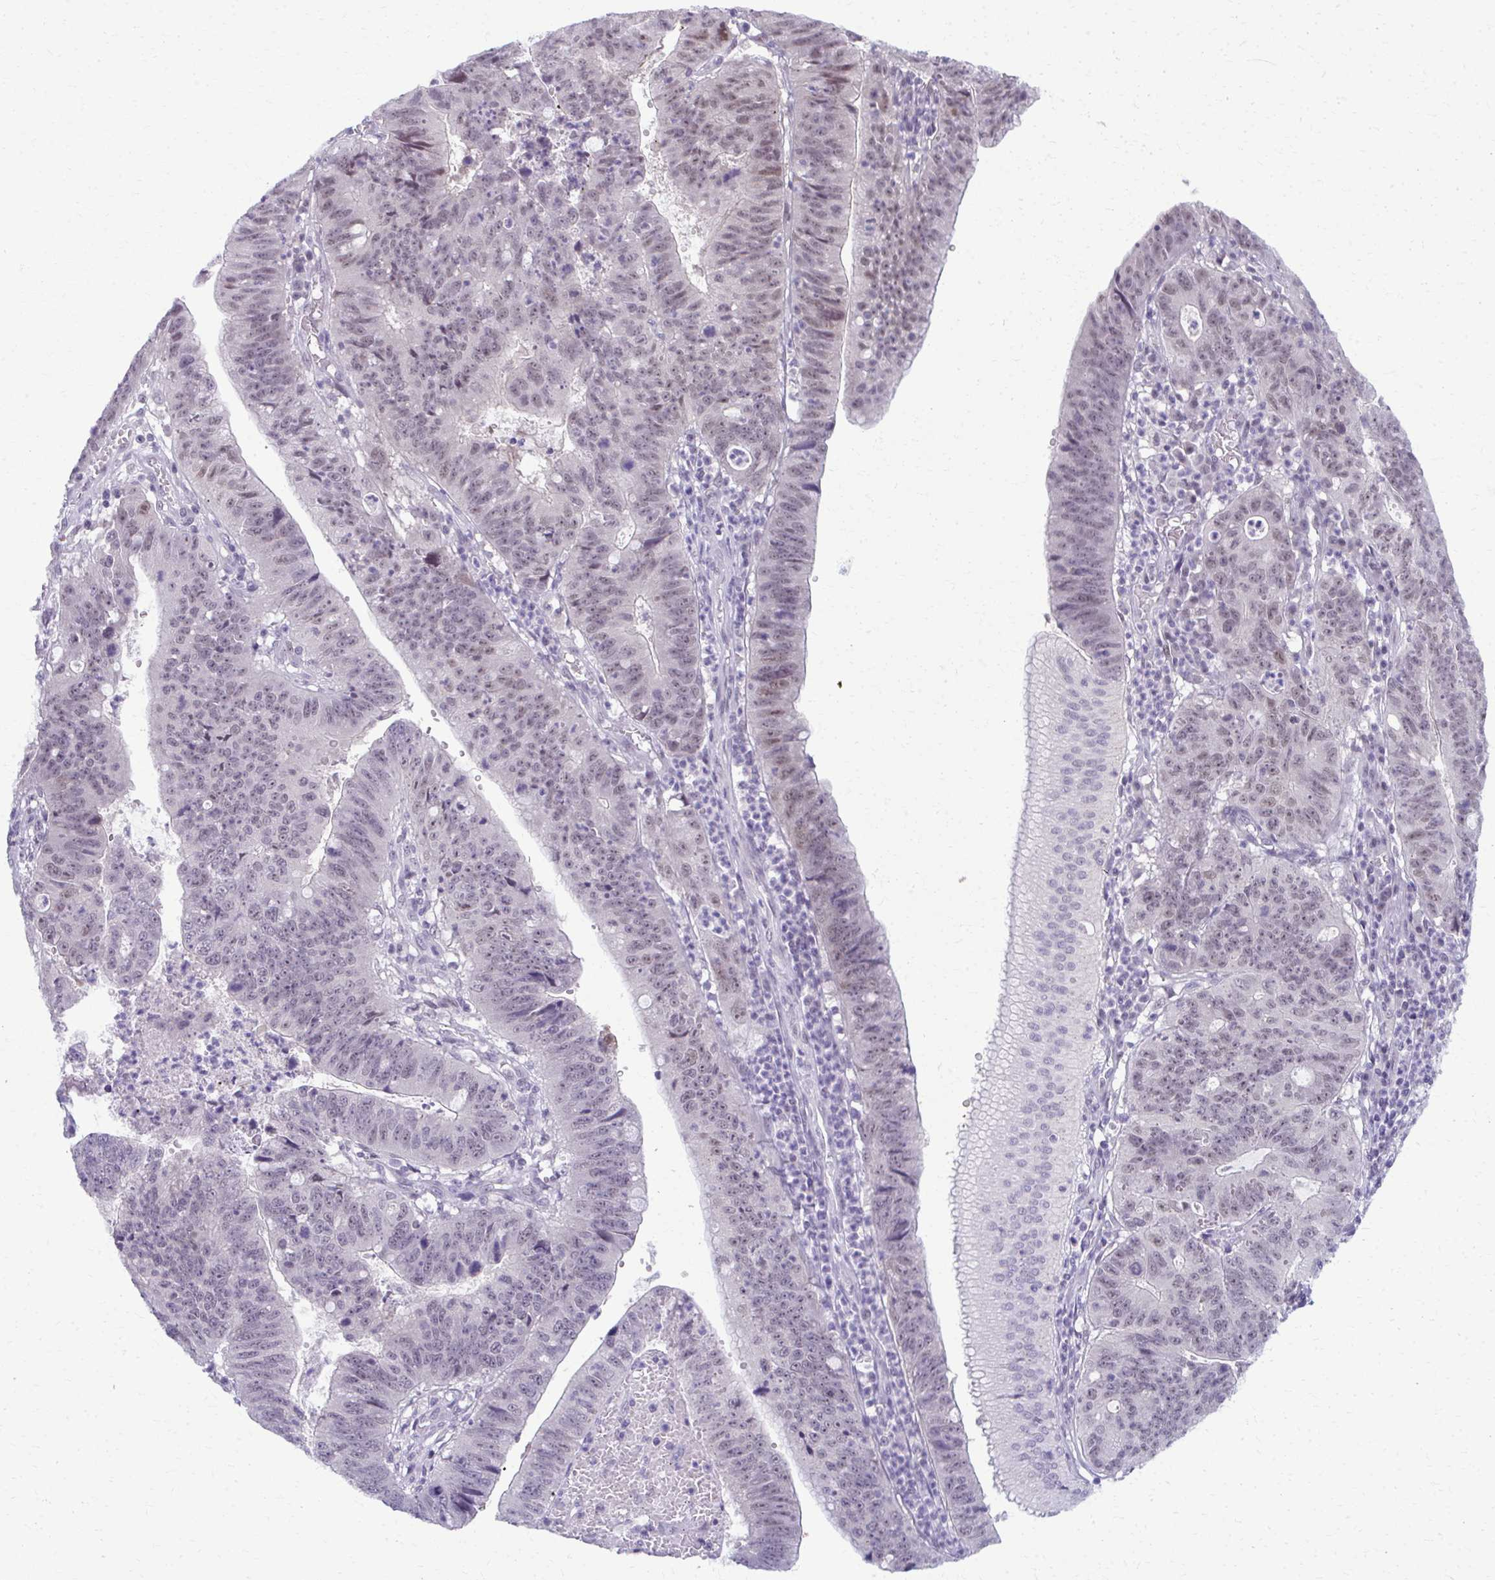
{"staining": {"intensity": "weak", "quantity": "25%-75%", "location": "nuclear"}, "tissue": "stomach cancer", "cell_type": "Tumor cells", "image_type": "cancer", "snomed": [{"axis": "morphology", "description": "Adenocarcinoma, NOS"}, {"axis": "topography", "description": "Stomach"}], "caption": "Protein analysis of stomach cancer tissue reveals weak nuclear staining in about 25%-75% of tumor cells.", "gene": "MAF1", "patient": {"sex": "male", "age": 59}}